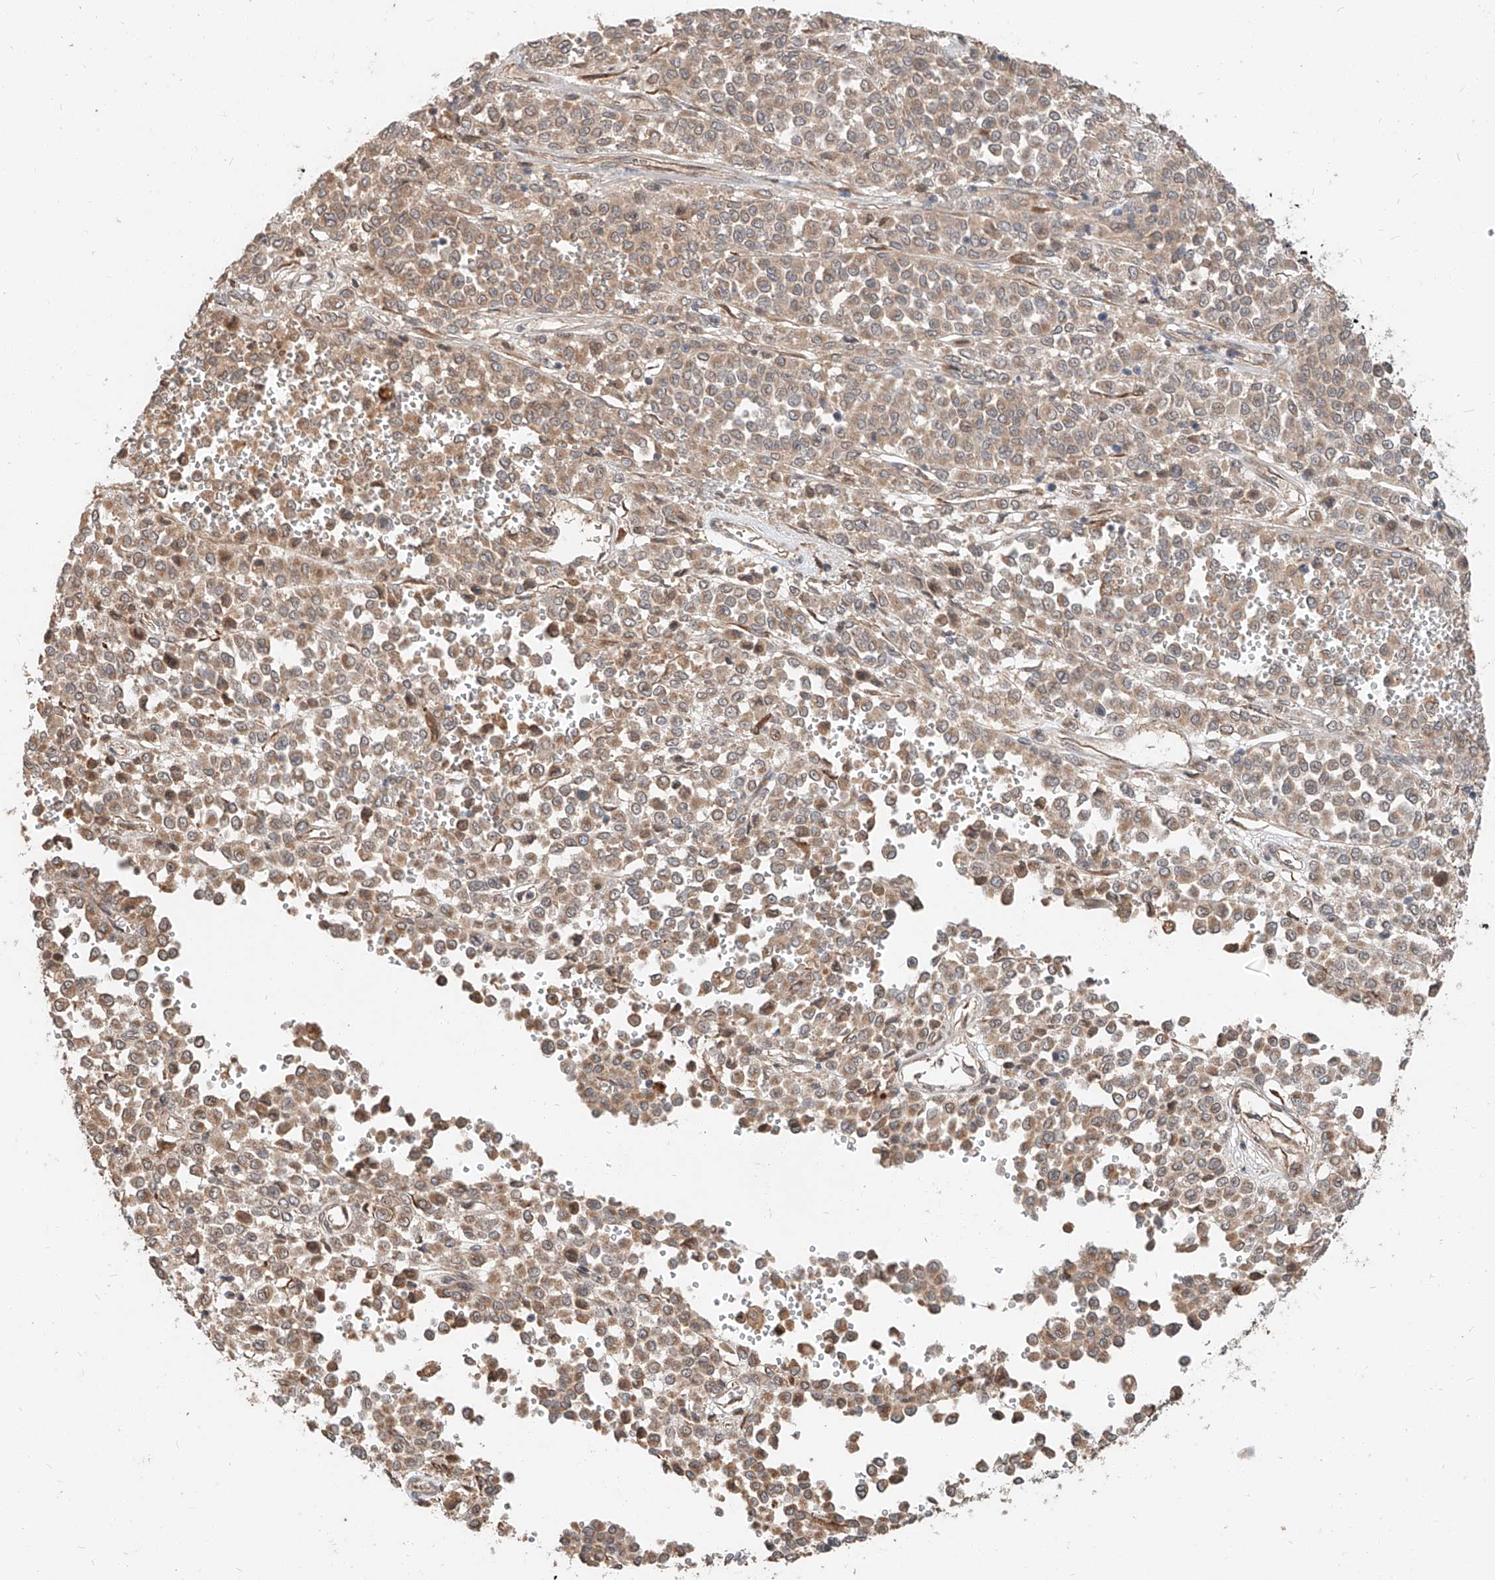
{"staining": {"intensity": "moderate", "quantity": ">75%", "location": "cytoplasmic/membranous"}, "tissue": "melanoma", "cell_type": "Tumor cells", "image_type": "cancer", "snomed": [{"axis": "morphology", "description": "Malignant melanoma, Metastatic site"}, {"axis": "topography", "description": "Pancreas"}], "caption": "Immunohistochemistry (IHC) of human melanoma demonstrates medium levels of moderate cytoplasmic/membranous positivity in about >75% of tumor cells.", "gene": "STX19", "patient": {"sex": "female", "age": 30}}